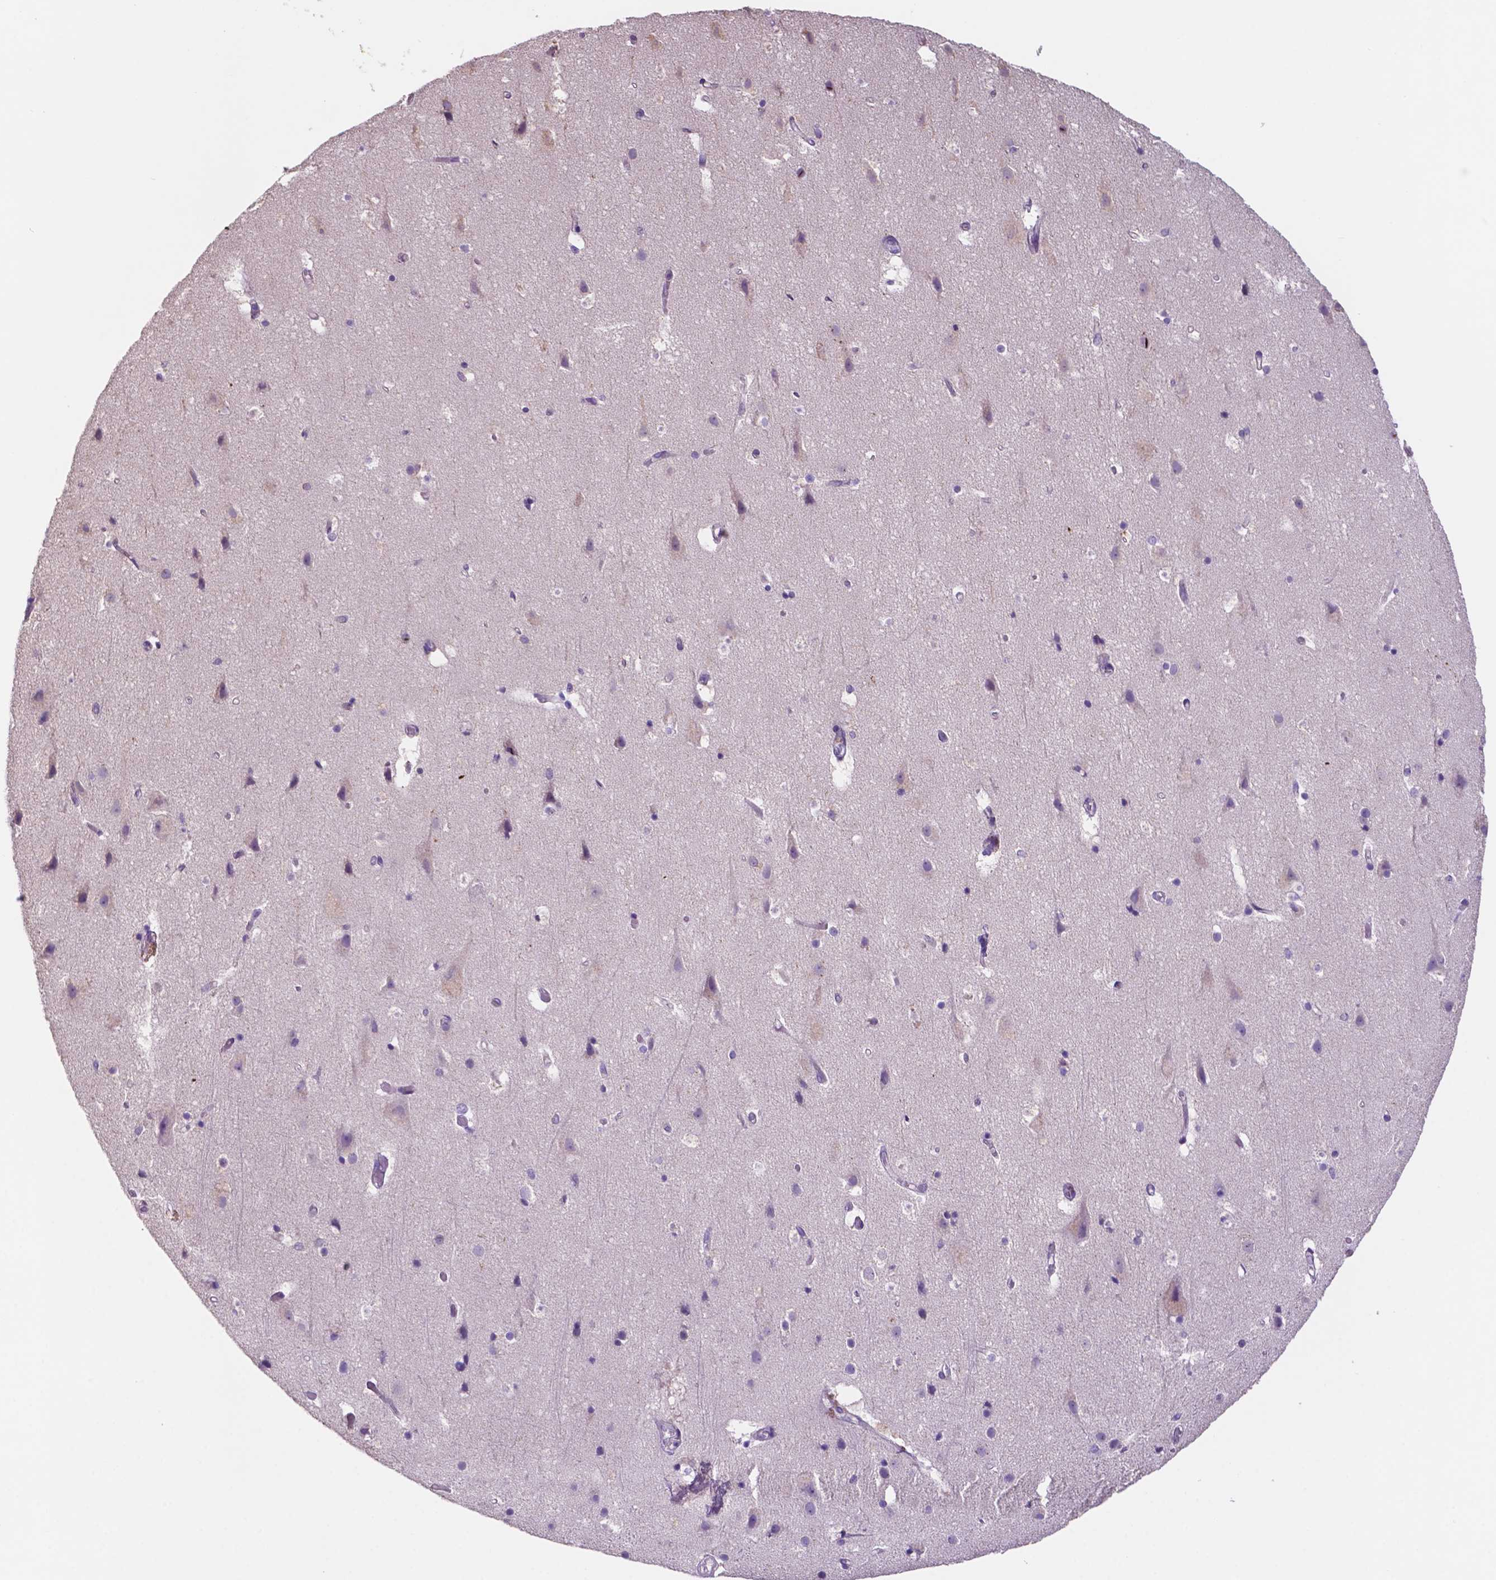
{"staining": {"intensity": "negative", "quantity": "none", "location": "none"}, "tissue": "cerebral cortex", "cell_type": "Endothelial cells", "image_type": "normal", "snomed": [{"axis": "morphology", "description": "Normal tissue, NOS"}, {"axis": "topography", "description": "Cerebral cortex"}], "caption": "Image shows no significant protein staining in endothelial cells of benign cerebral cortex.", "gene": "PRPS2", "patient": {"sex": "female", "age": 52}}